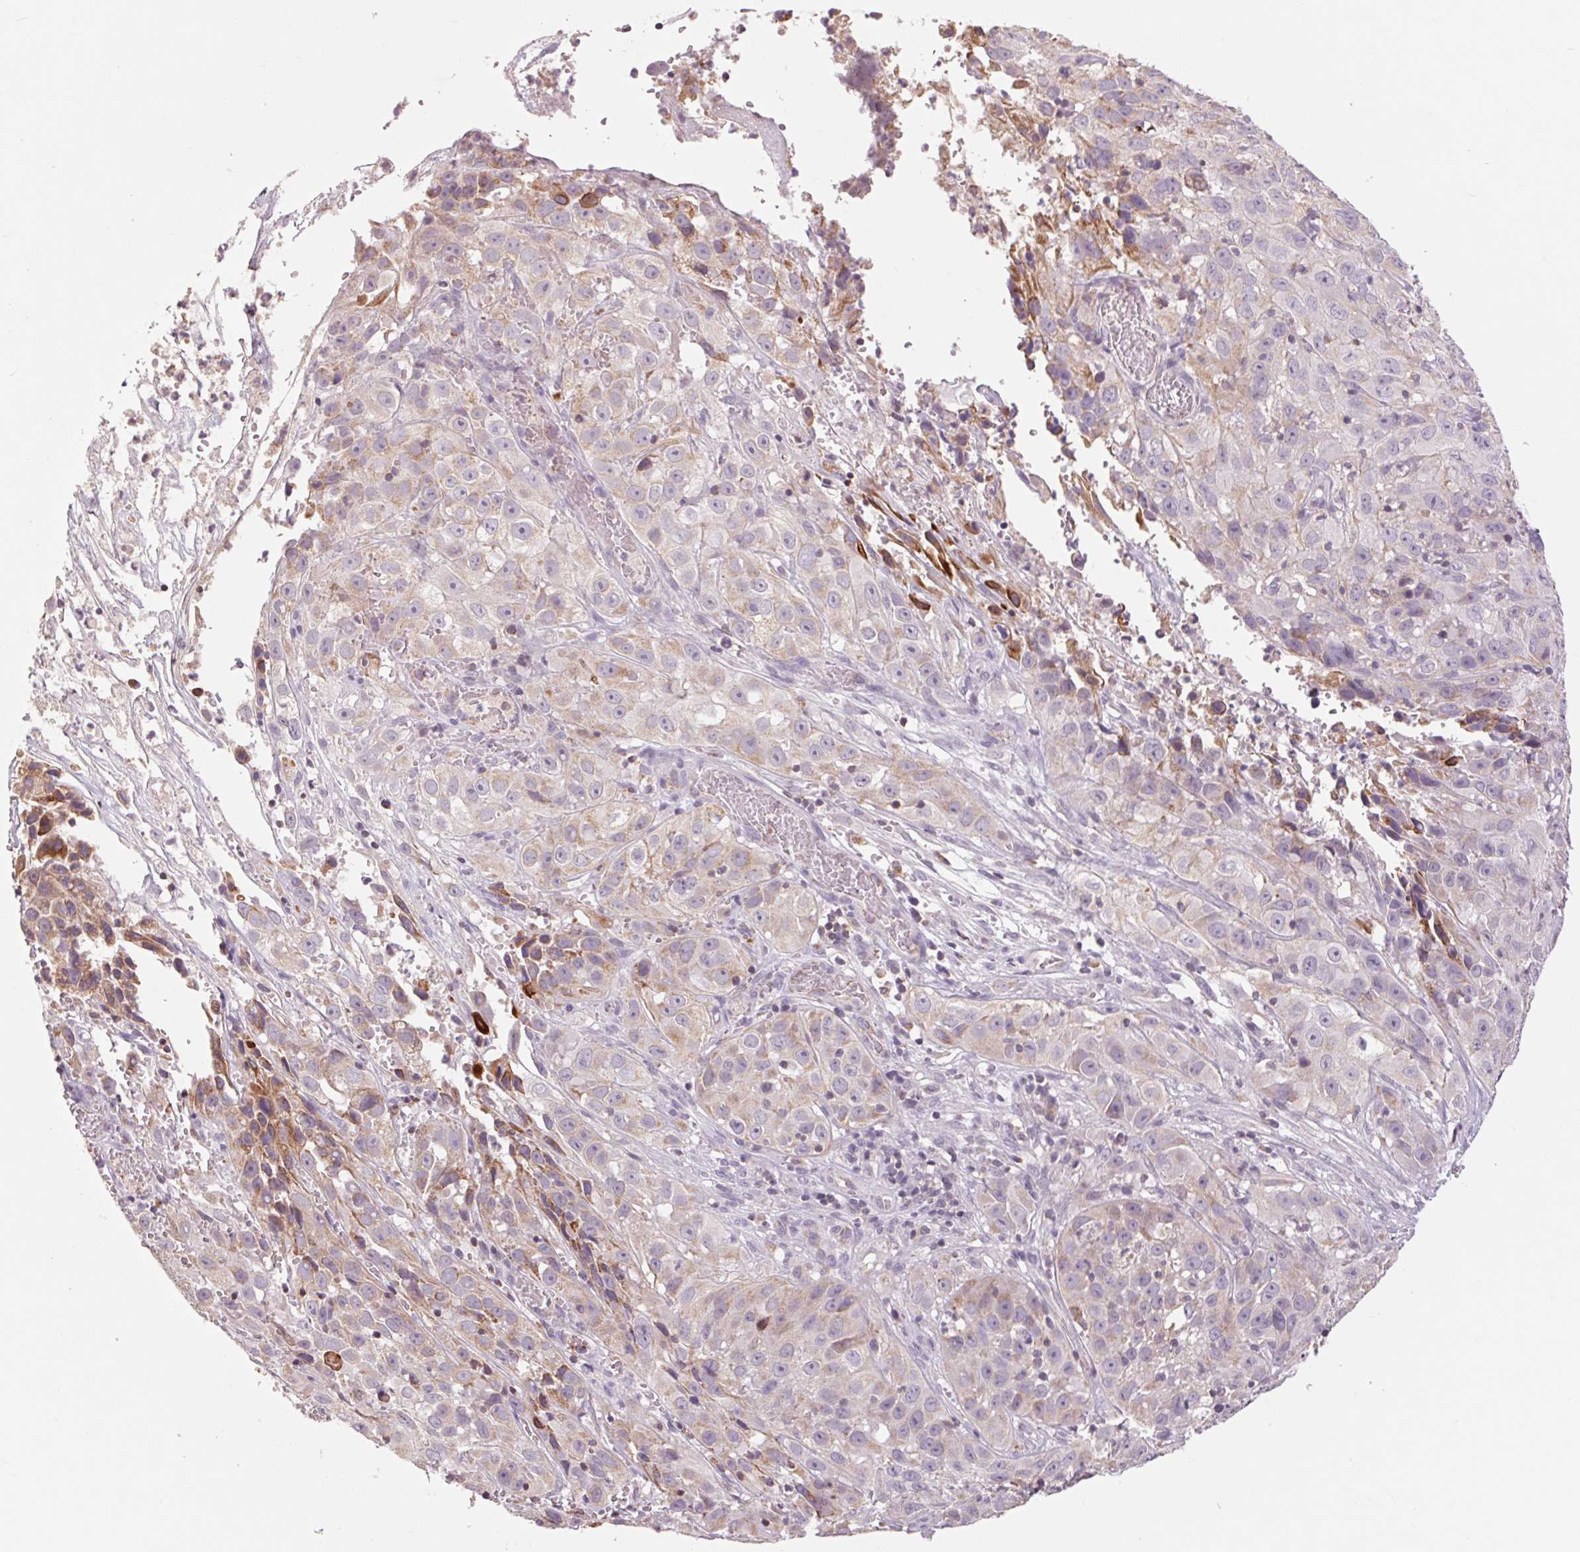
{"staining": {"intensity": "weak", "quantity": "25%-75%", "location": "cytoplasmic/membranous"}, "tissue": "cervical cancer", "cell_type": "Tumor cells", "image_type": "cancer", "snomed": [{"axis": "morphology", "description": "Squamous cell carcinoma, NOS"}, {"axis": "topography", "description": "Cervix"}], "caption": "Cervical cancer tissue reveals weak cytoplasmic/membranous positivity in approximately 25%-75% of tumor cells, visualized by immunohistochemistry. The protein of interest is shown in brown color, while the nuclei are stained blue.", "gene": "COX6A1", "patient": {"sex": "female", "age": 32}}